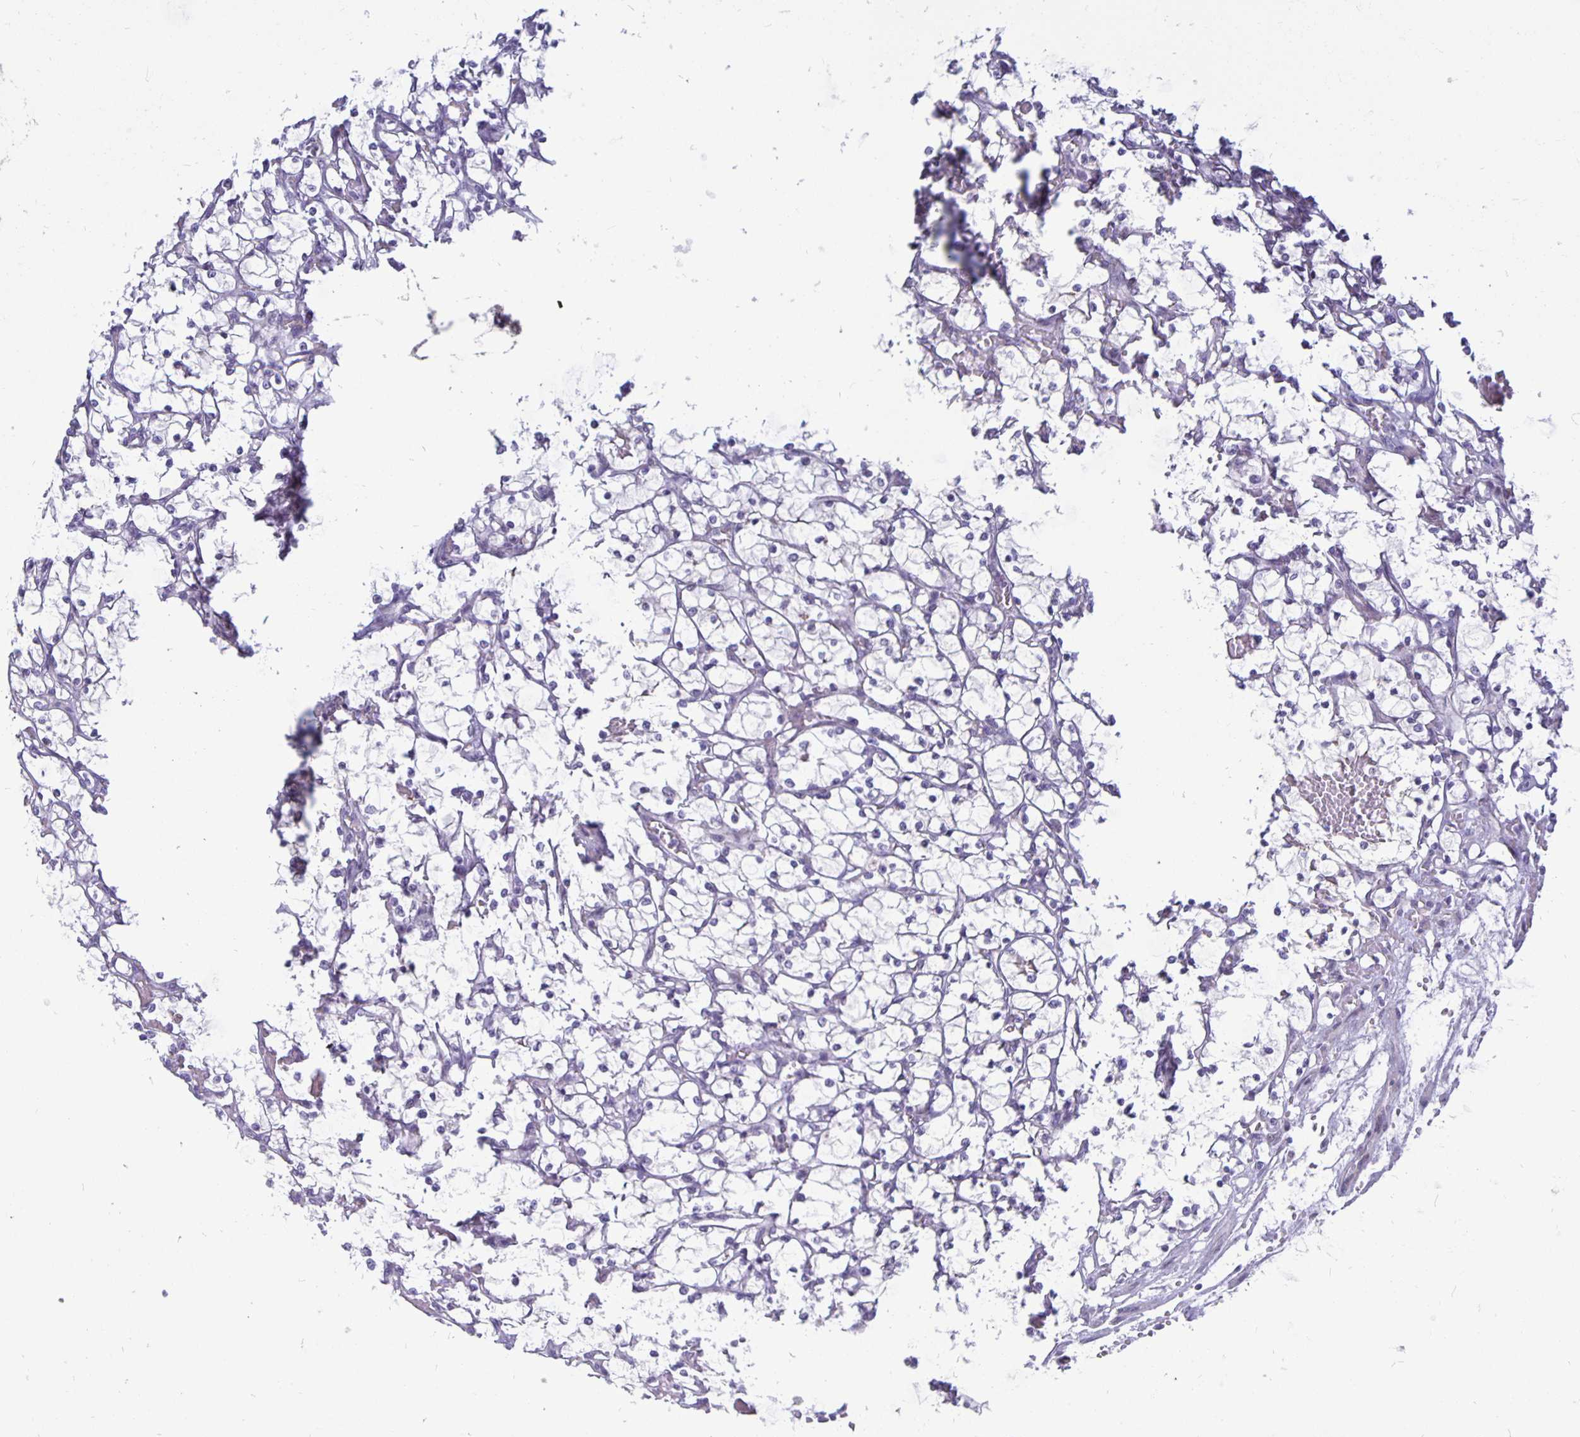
{"staining": {"intensity": "negative", "quantity": "none", "location": "none"}, "tissue": "renal cancer", "cell_type": "Tumor cells", "image_type": "cancer", "snomed": [{"axis": "morphology", "description": "Adenocarcinoma, NOS"}, {"axis": "topography", "description": "Kidney"}], "caption": "Photomicrograph shows no significant protein expression in tumor cells of renal cancer (adenocarcinoma).", "gene": "ERBB2", "patient": {"sex": "female", "age": 69}}